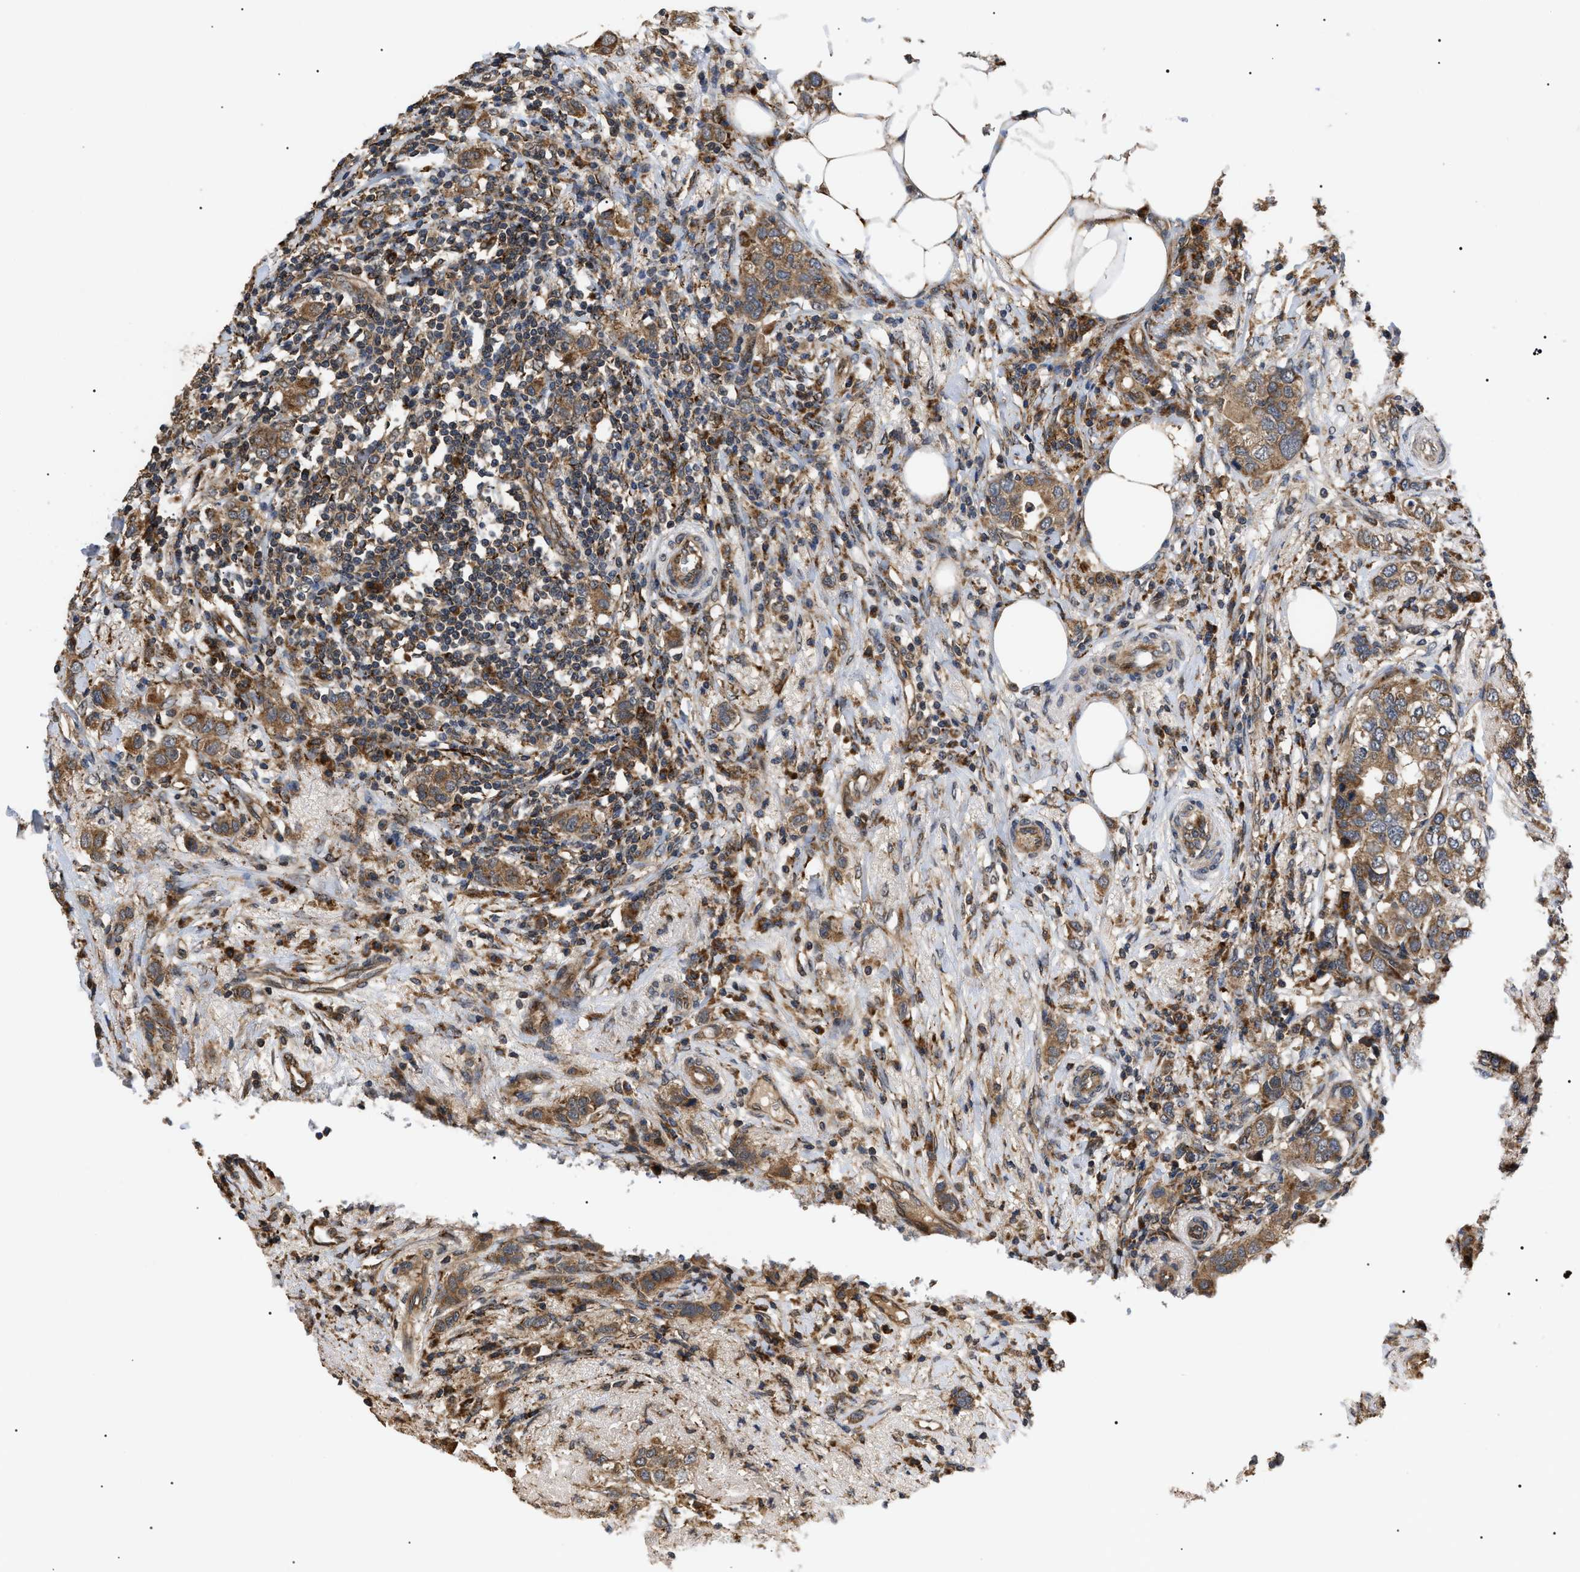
{"staining": {"intensity": "moderate", "quantity": ">75%", "location": "cytoplasmic/membranous"}, "tissue": "breast cancer", "cell_type": "Tumor cells", "image_type": "cancer", "snomed": [{"axis": "morphology", "description": "Duct carcinoma"}, {"axis": "topography", "description": "Breast"}], "caption": "Breast invasive ductal carcinoma stained with a brown dye reveals moderate cytoplasmic/membranous positive expression in about >75% of tumor cells.", "gene": "ASTL", "patient": {"sex": "female", "age": 50}}